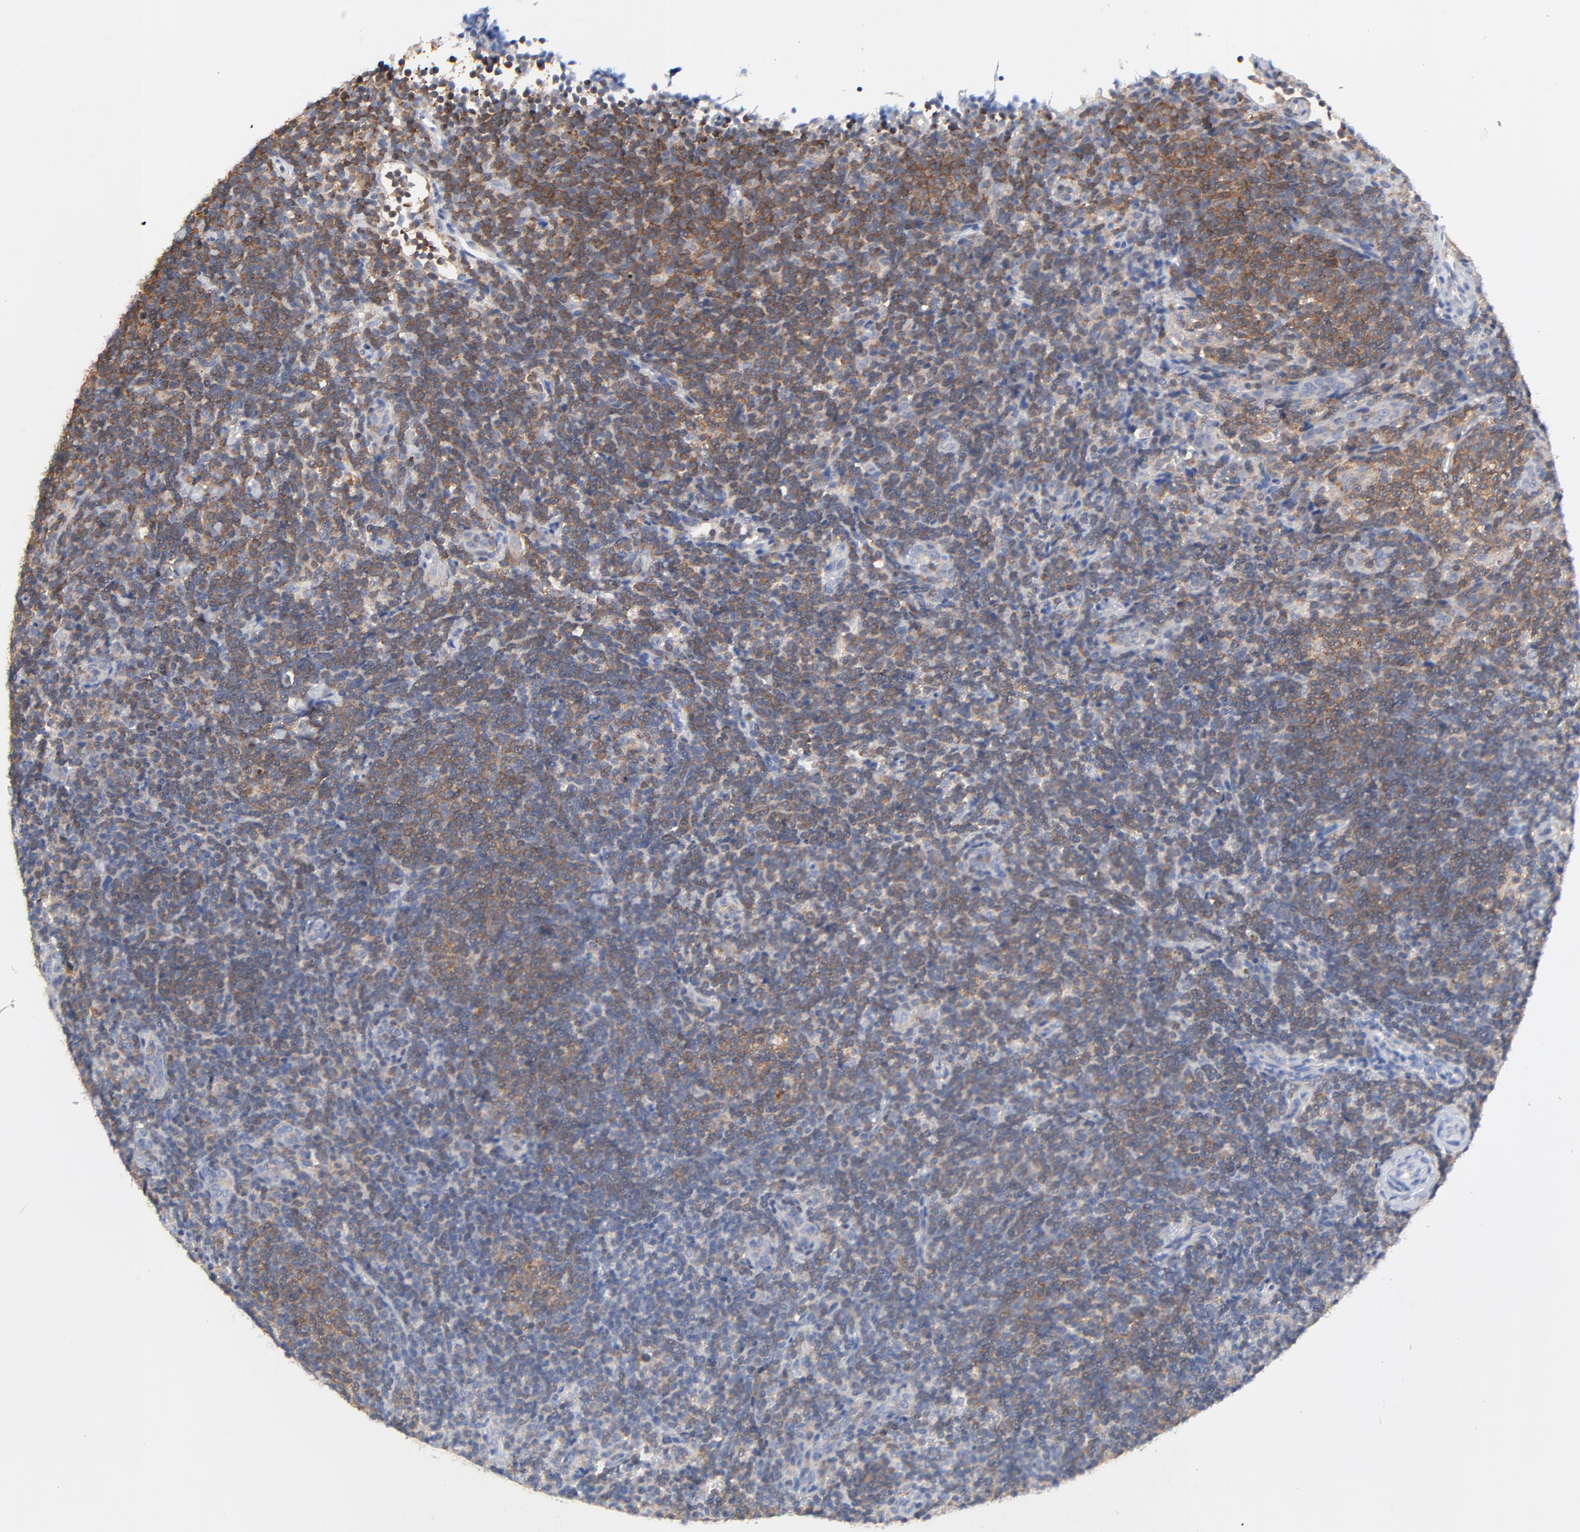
{"staining": {"intensity": "moderate", "quantity": ">75%", "location": "cytoplasmic/membranous"}, "tissue": "lymphoma", "cell_type": "Tumor cells", "image_type": "cancer", "snomed": [{"axis": "morphology", "description": "Malignant lymphoma, non-Hodgkin's type, Low grade"}, {"axis": "topography", "description": "Lymph node"}], "caption": "Protein staining of malignant lymphoma, non-Hodgkin's type (low-grade) tissue displays moderate cytoplasmic/membranous expression in about >75% of tumor cells.", "gene": "CAB39L", "patient": {"sex": "female", "age": 76}}